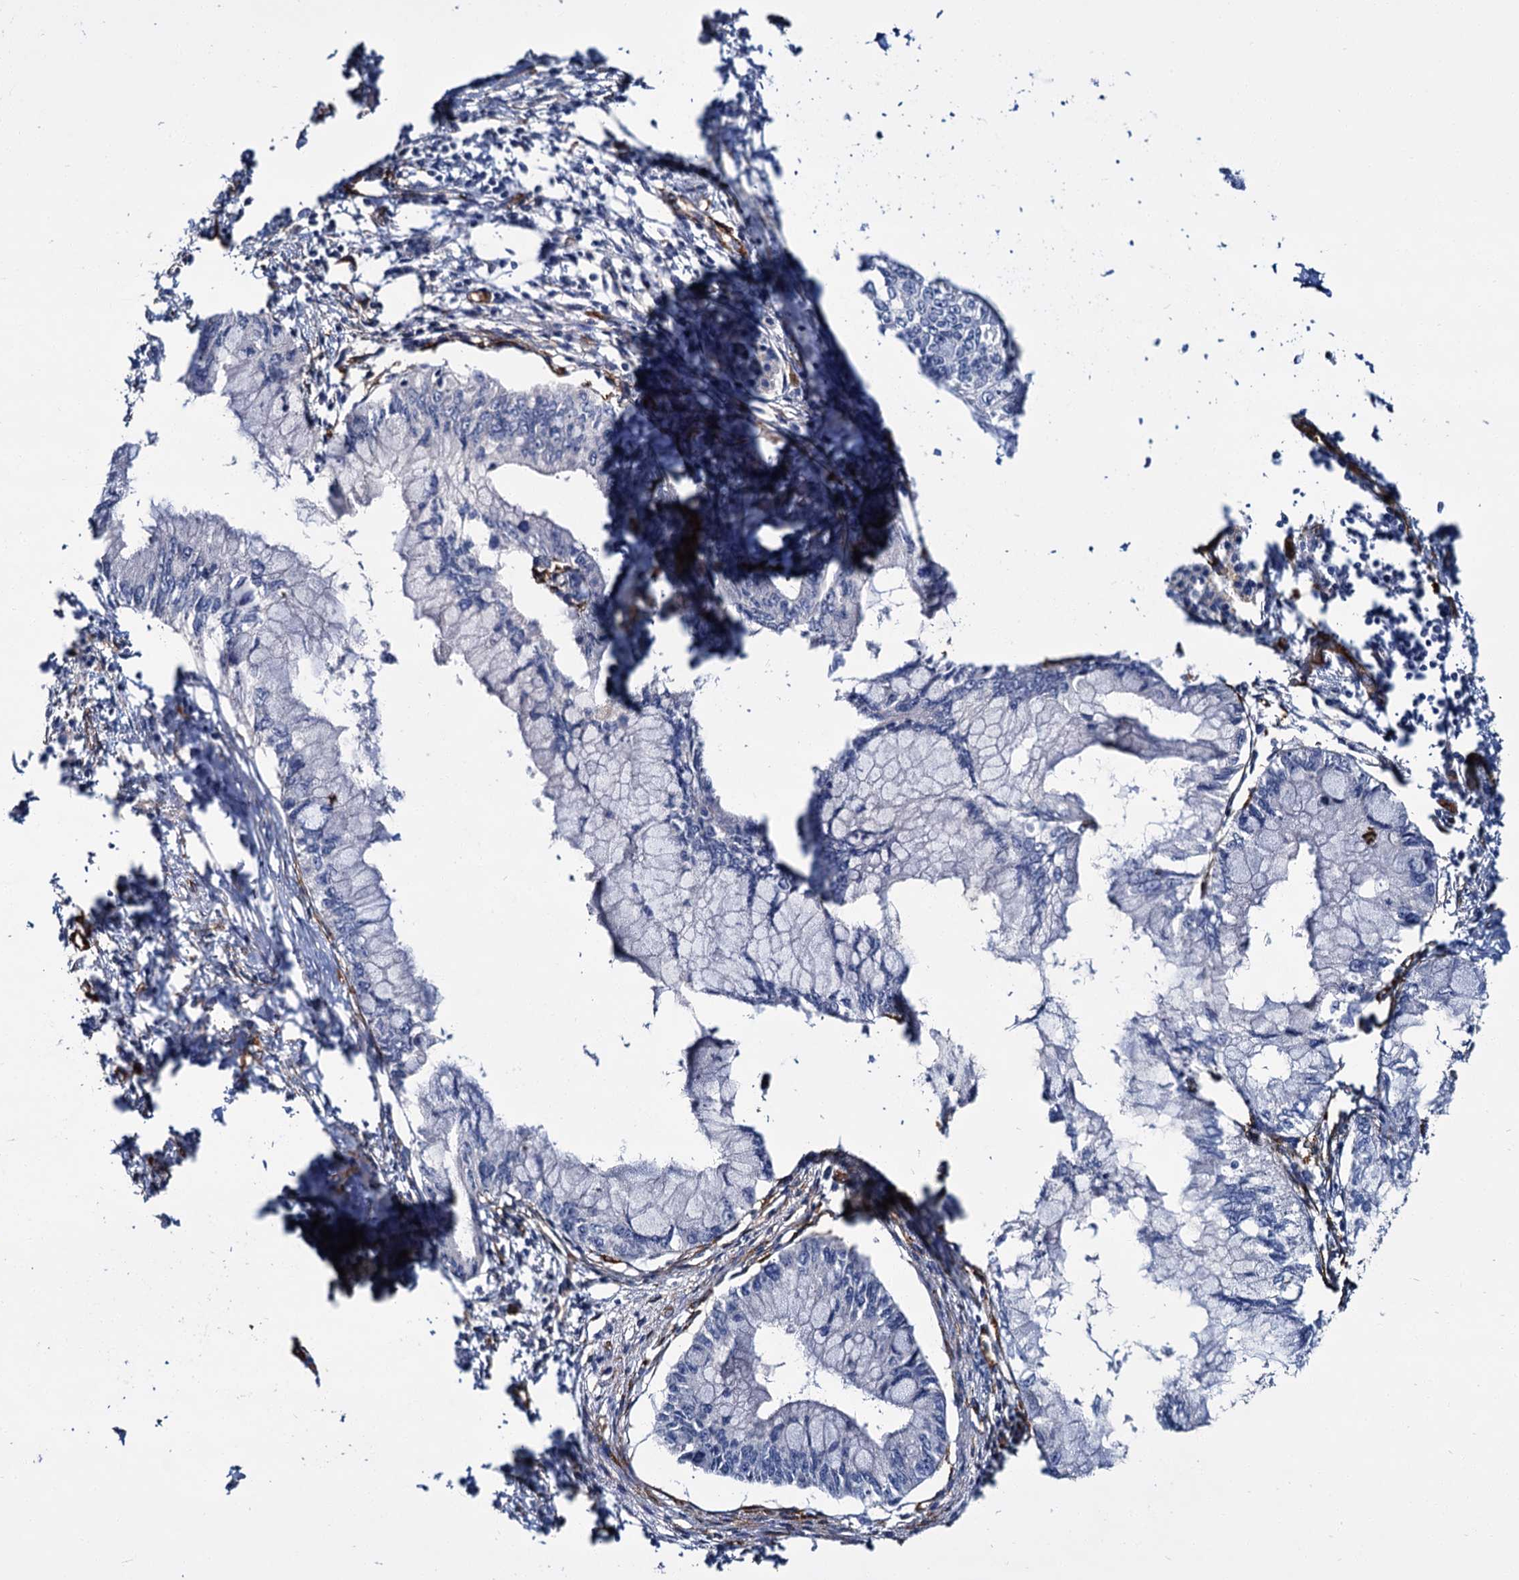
{"staining": {"intensity": "negative", "quantity": "none", "location": "none"}, "tissue": "pancreatic cancer", "cell_type": "Tumor cells", "image_type": "cancer", "snomed": [{"axis": "morphology", "description": "Adenocarcinoma, NOS"}, {"axis": "topography", "description": "Pancreas"}], "caption": "Immunohistochemistry (IHC) image of human pancreatic cancer (adenocarcinoma) stained for a protein (brown), which shows no staining in tumor cells.", "gene": "CACNA1C", "patient": {"sex": "male", "age": 48}}